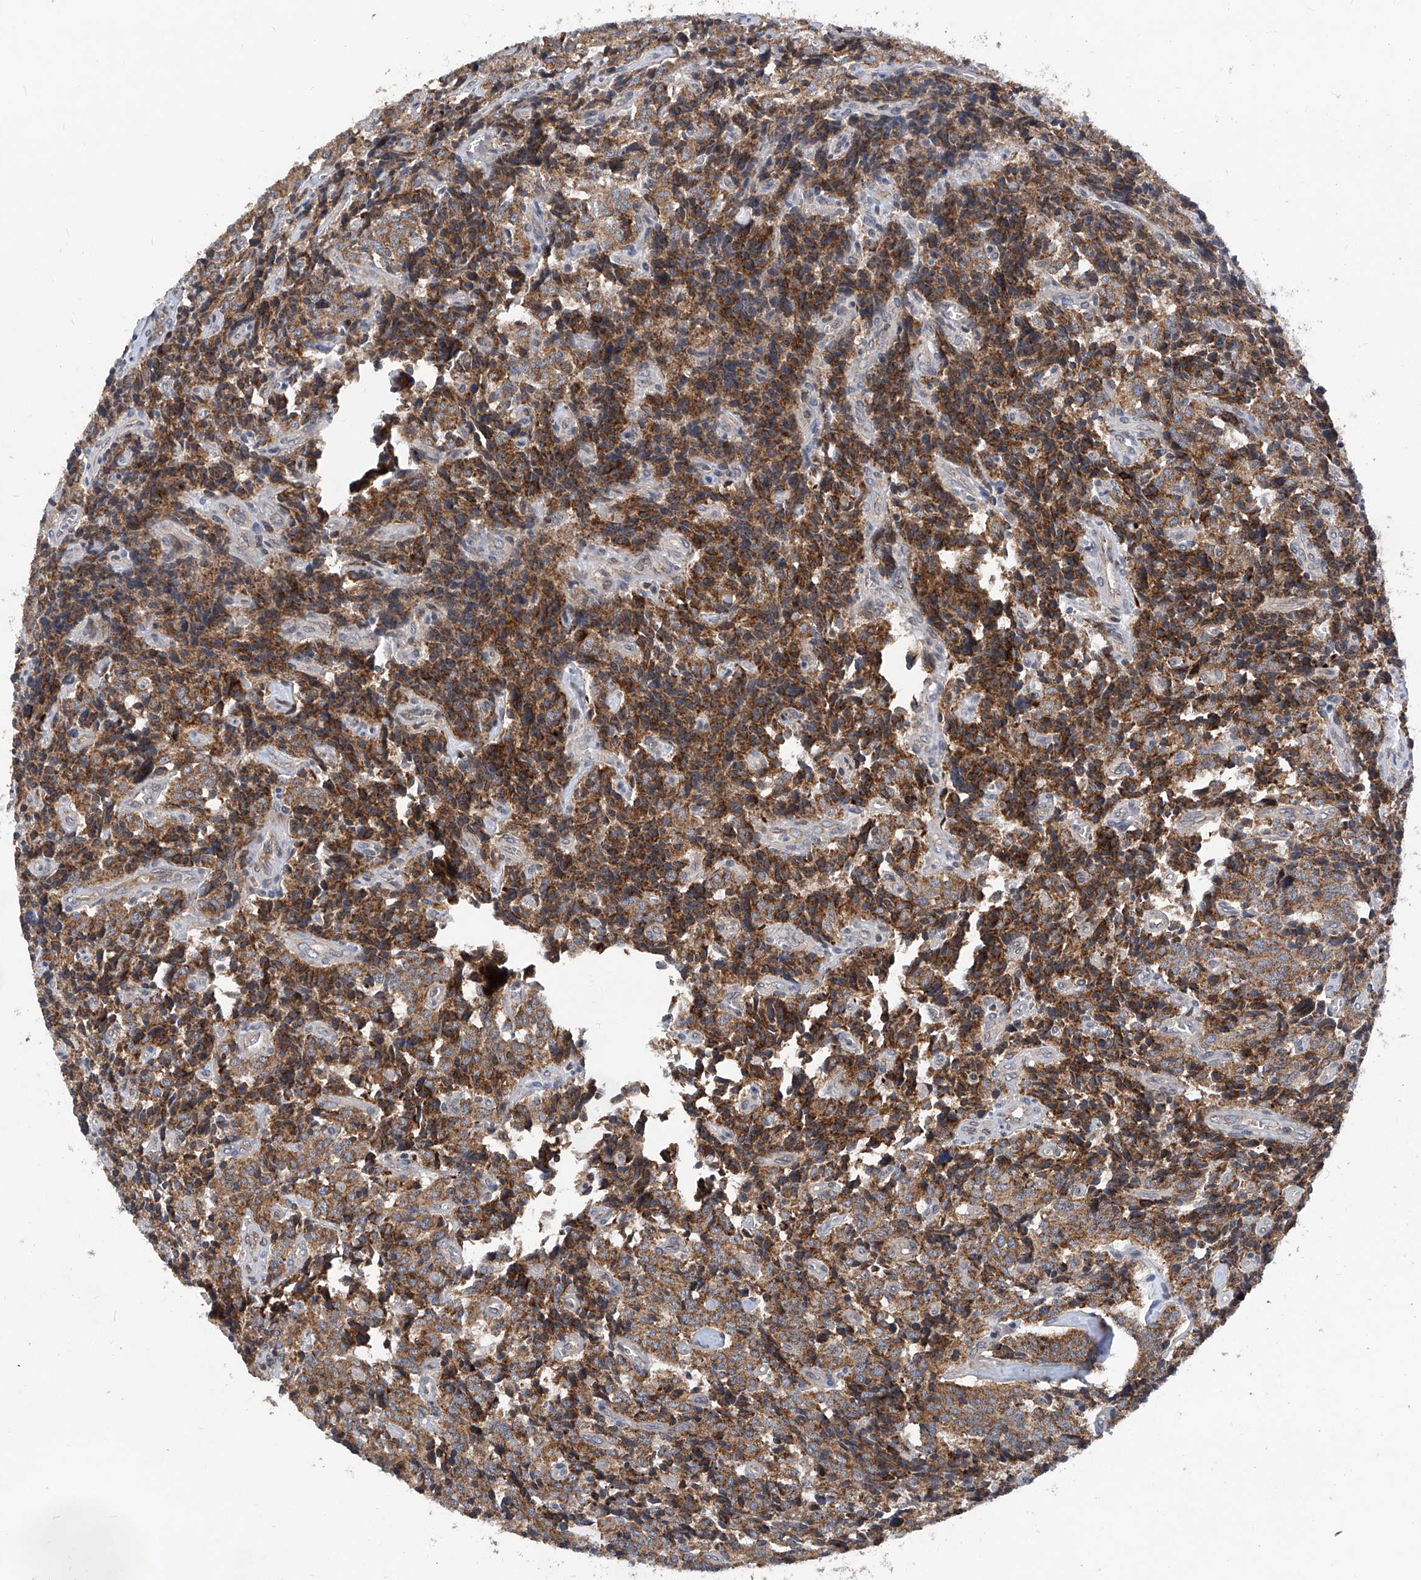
{"staining": {"intensity": "moderate", "quantity": ">75%", "location": "cytoplasmic/membranous"}, "tissue": "carcinoid", "cell_type": "Tumor cells", "image_type": "cancer", "snomed": [{"axis": "morphology", "description": "Carcinoid, malignant, NOS"}, {"axis": "topography", "description": "Lung"}], "caption": "Human carcinoid (malignant) stained with a brown dye displays moderate cytoplasmic/membranous positive positivity in about >75% of tumor cells.", "gene": "BCKDHB", "patient": {"sex": "female", "age": 46}}